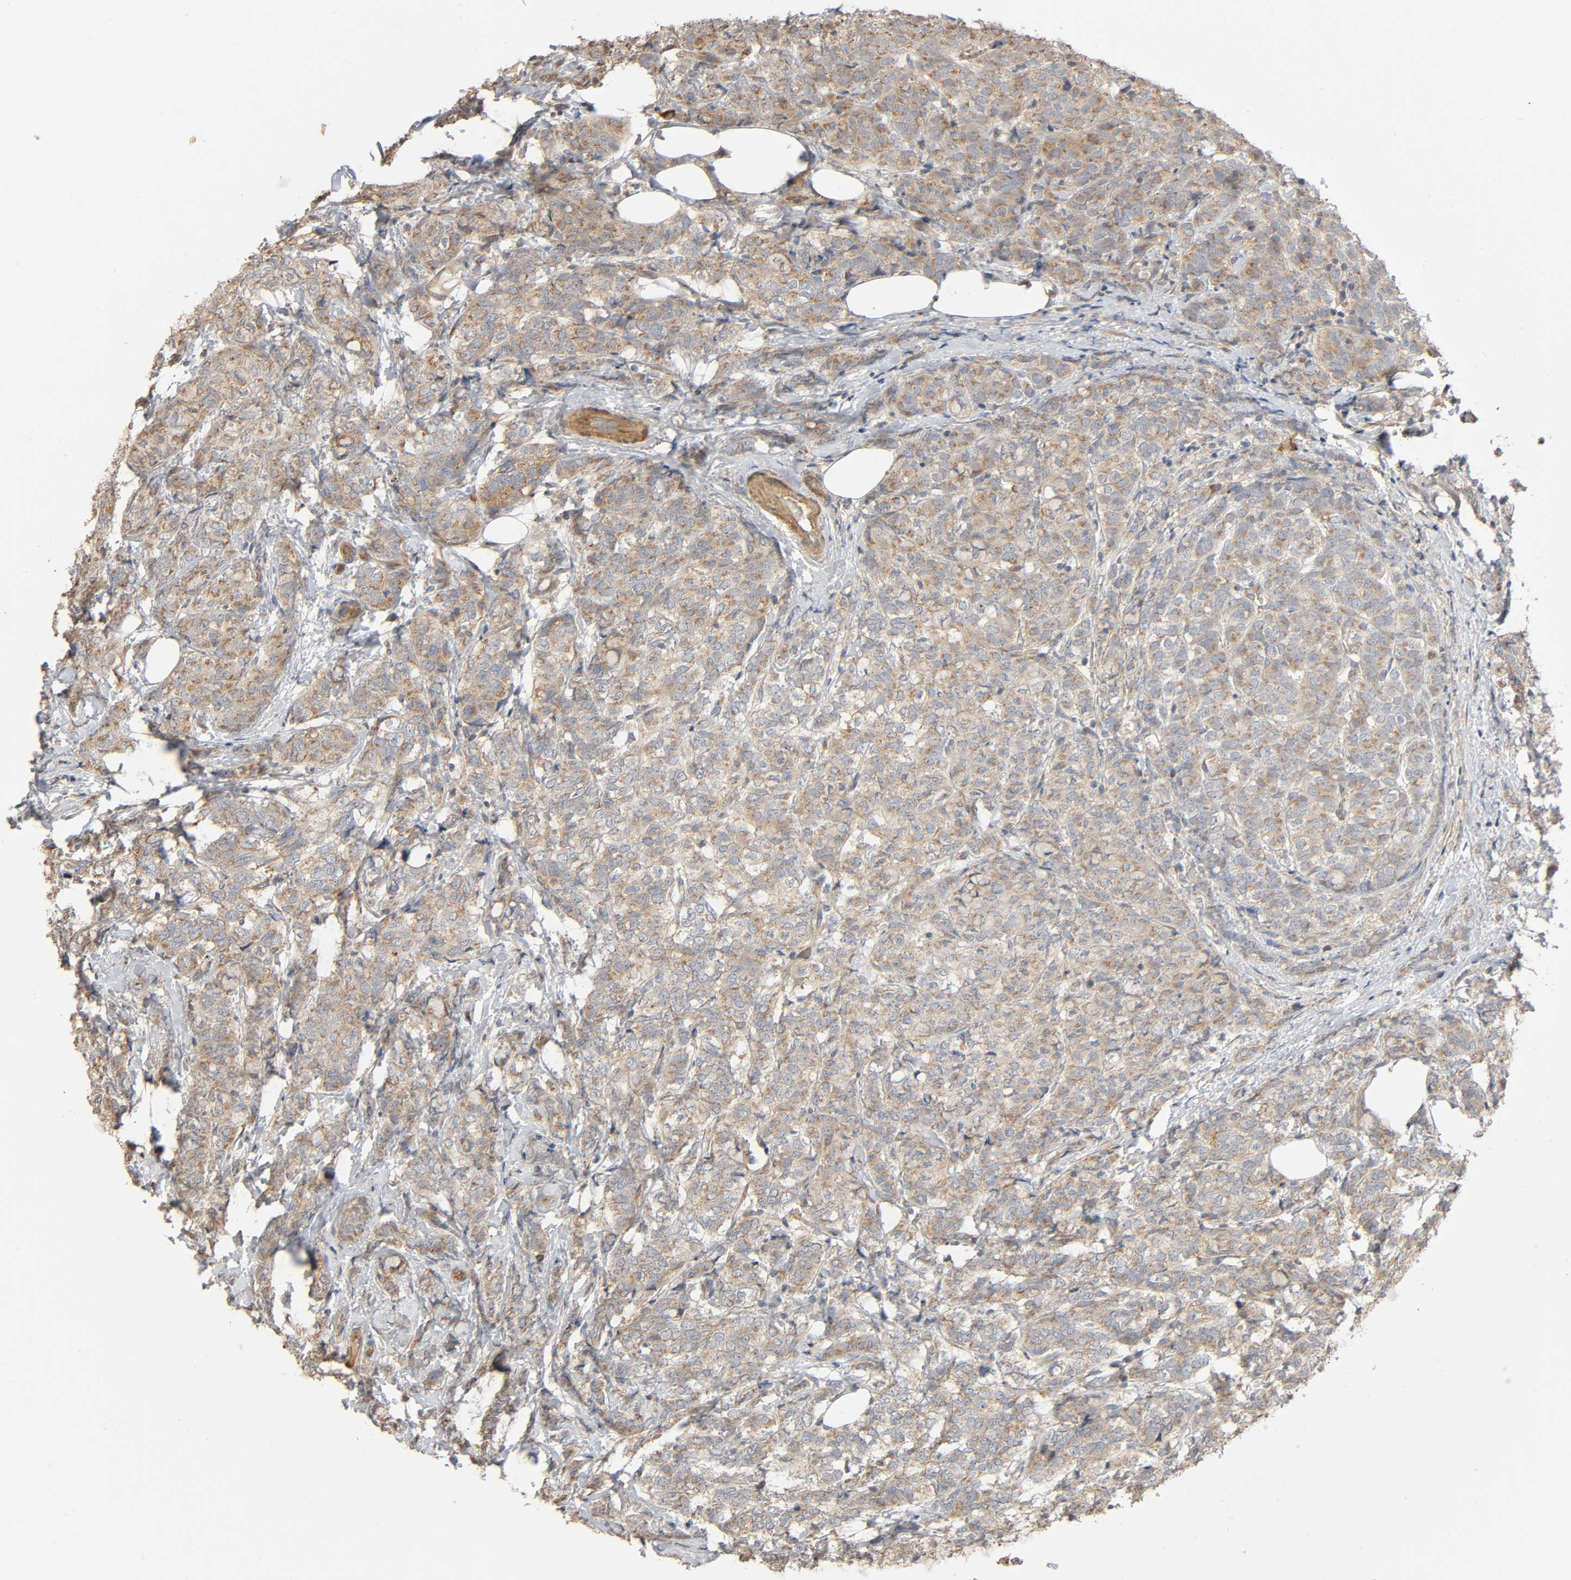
{"staining": {"intensity": "weak", "quantity": ">75%", "location": "cytoplasmic/membranous"}, "tissue": "breast cancer", "cell_type": "Tumor cells", "image_type": "cancer", "snomed": [{"axis": "morphology", "description": "Lobular carcinoma"}, {"axis": "topography", "description": "Breast"}], "caption": "Human lobular carcinoma (breast) stained with a protein marker demonstrates weak staining in tumor cells.", "gene": "SGSM1", "patient": {"sex": "female", "age": 60}}